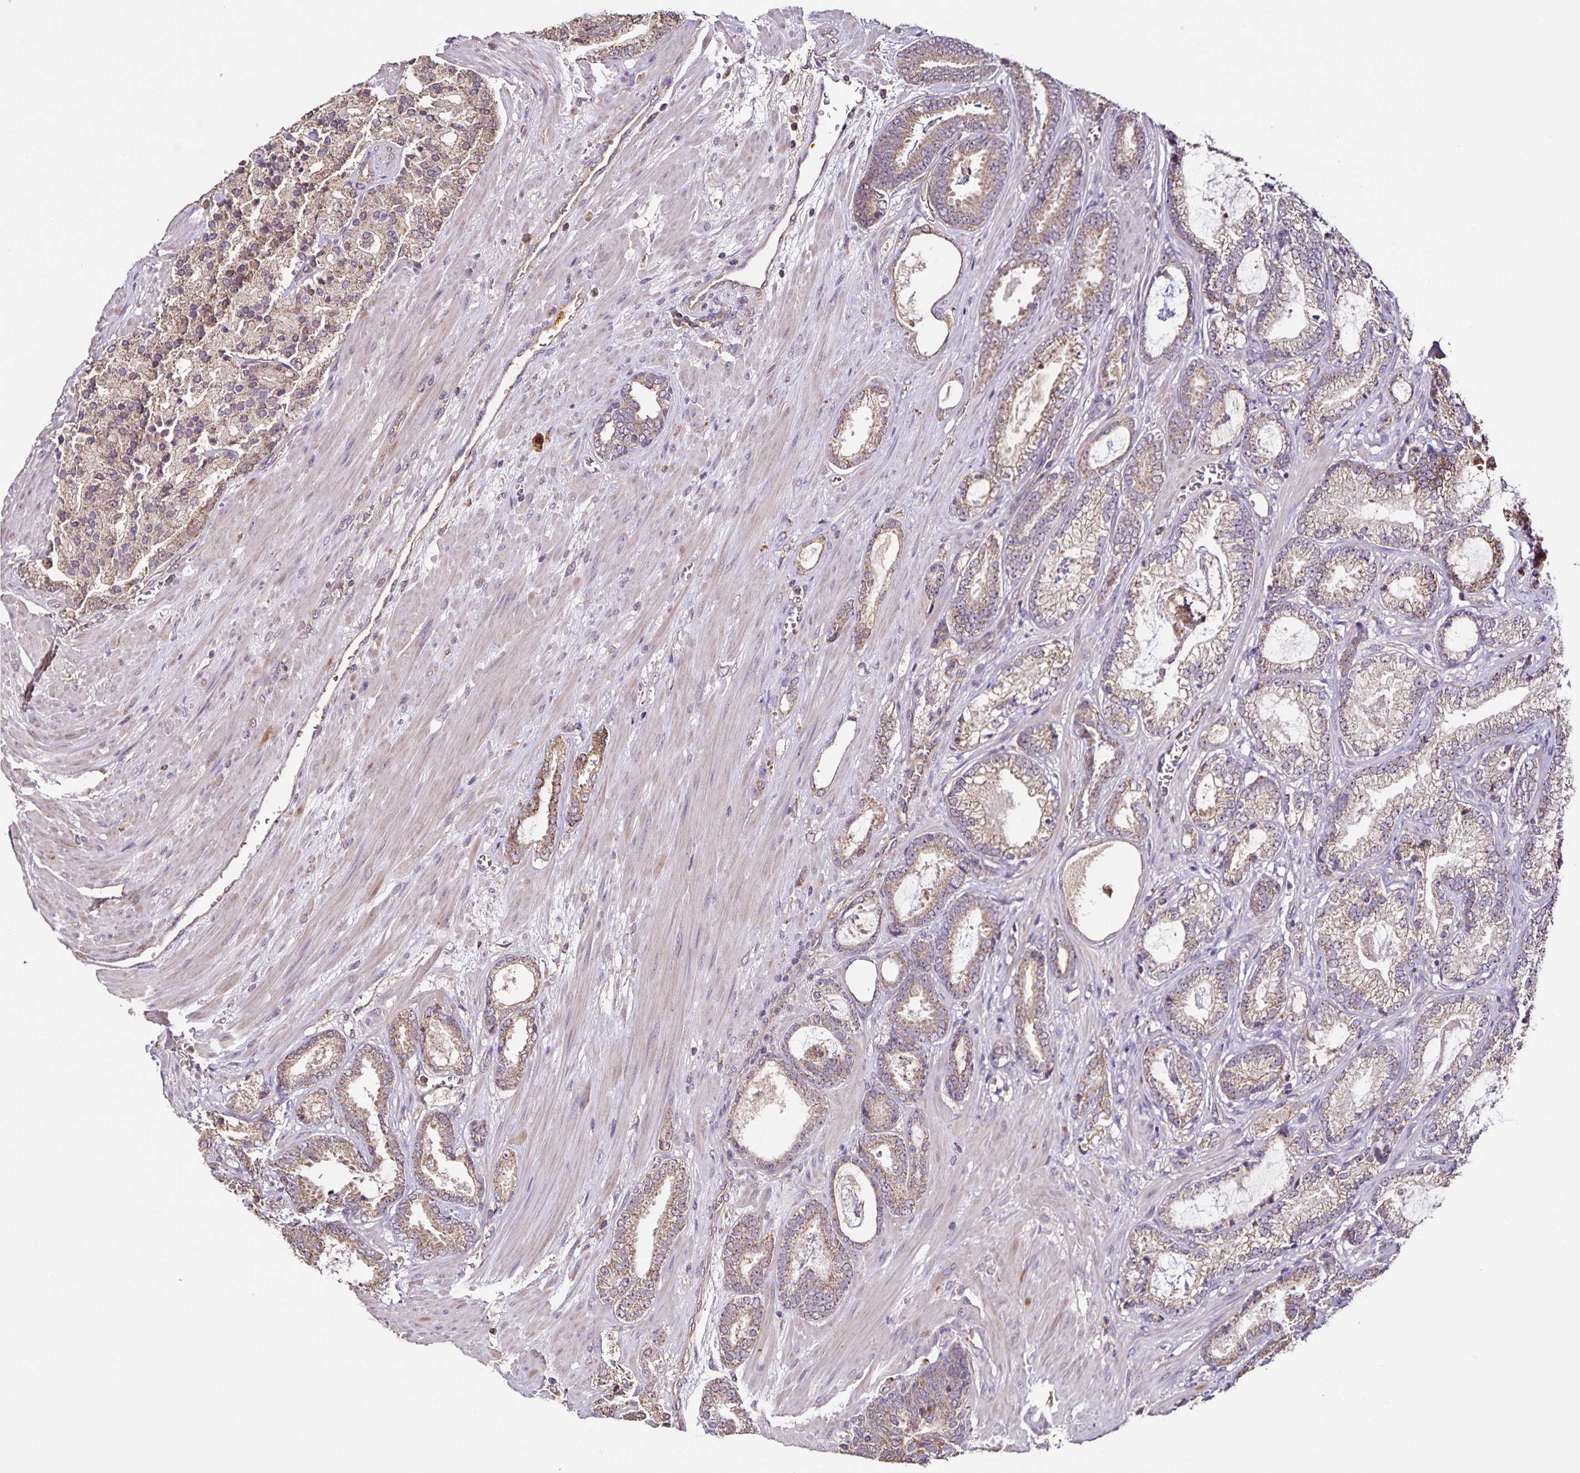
{"staining": {"intensity": "moderate", "quantity": "25%-75%", "location": "cytoplasmic/membranous"}, "tissue": "prostate cancer", "cell_type": "Tumor cells", "image_type": "cancer", "snomed": [{"axis": "morphology", "description": "Adenocarcinoma, High grade"}, {"axis": "topography", "description": "Prostate"}], "caption": "The image exhibits staining of high-grade adenocarcinoma (prostate), revealing moderate cytoplasmic/membranous protein expression (brown color) within tumor cells. Nuclei are stained in blue.", "gene": "MAN1A1", "patient": {"sex": "male", "age": 64}}